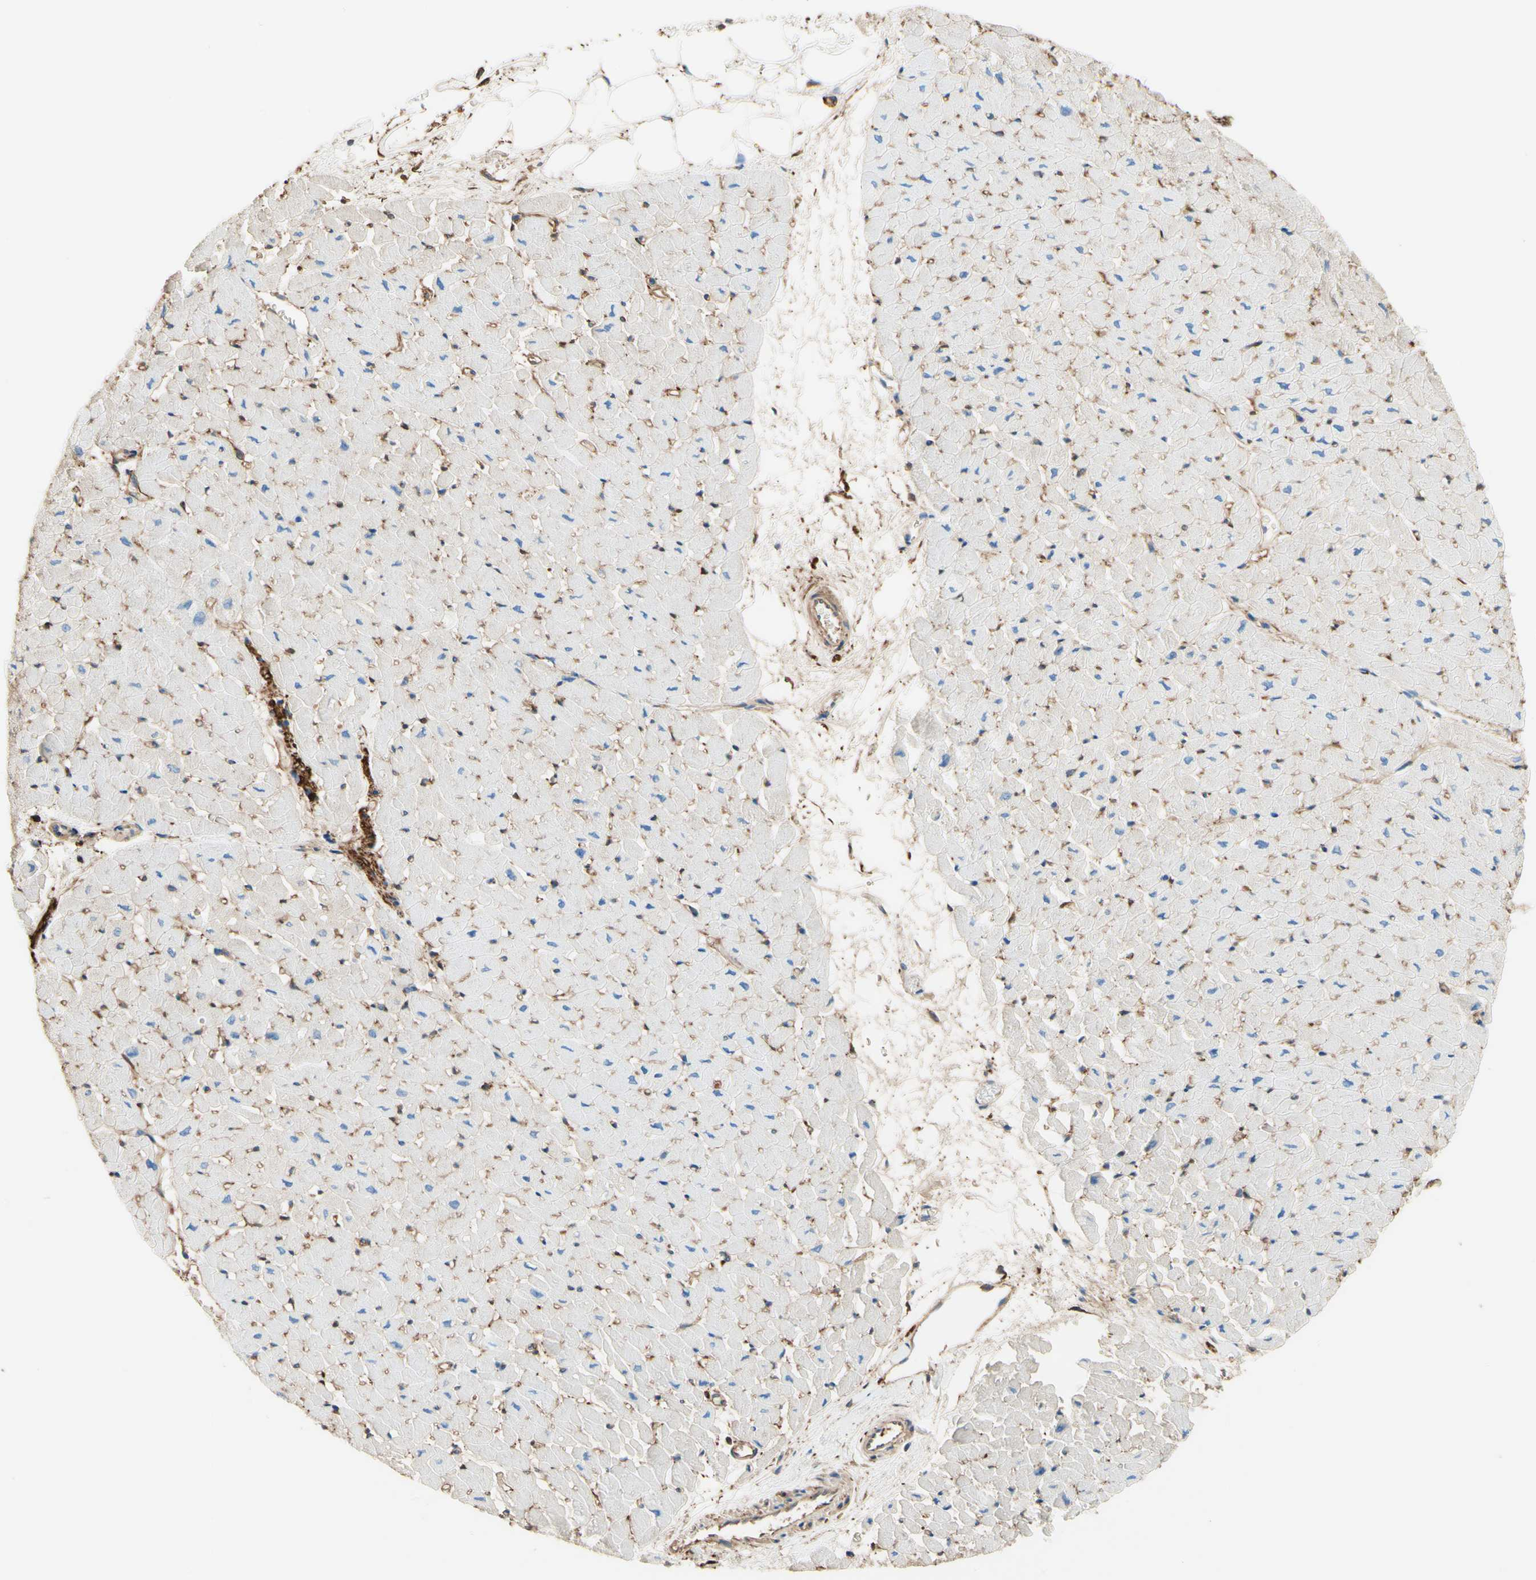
{"staining": {"intensity": "negative", "quantity": "none", "location": "none"}, "tissue": "heart muscle", "cell_type": "Cardiomyocytes", "image_type": "normal", "snomed": [{"axis": "morphology", "description": "Normal tissue, NOS"}, {"axis": "topography", "description": "Heart"}], "caption": "An image of heart muscle stained for a protein exhibits no brown staining in cardiomyocytes.", "gene": "DPYSL3", "patient": {"sex": "male", "age": 45}}